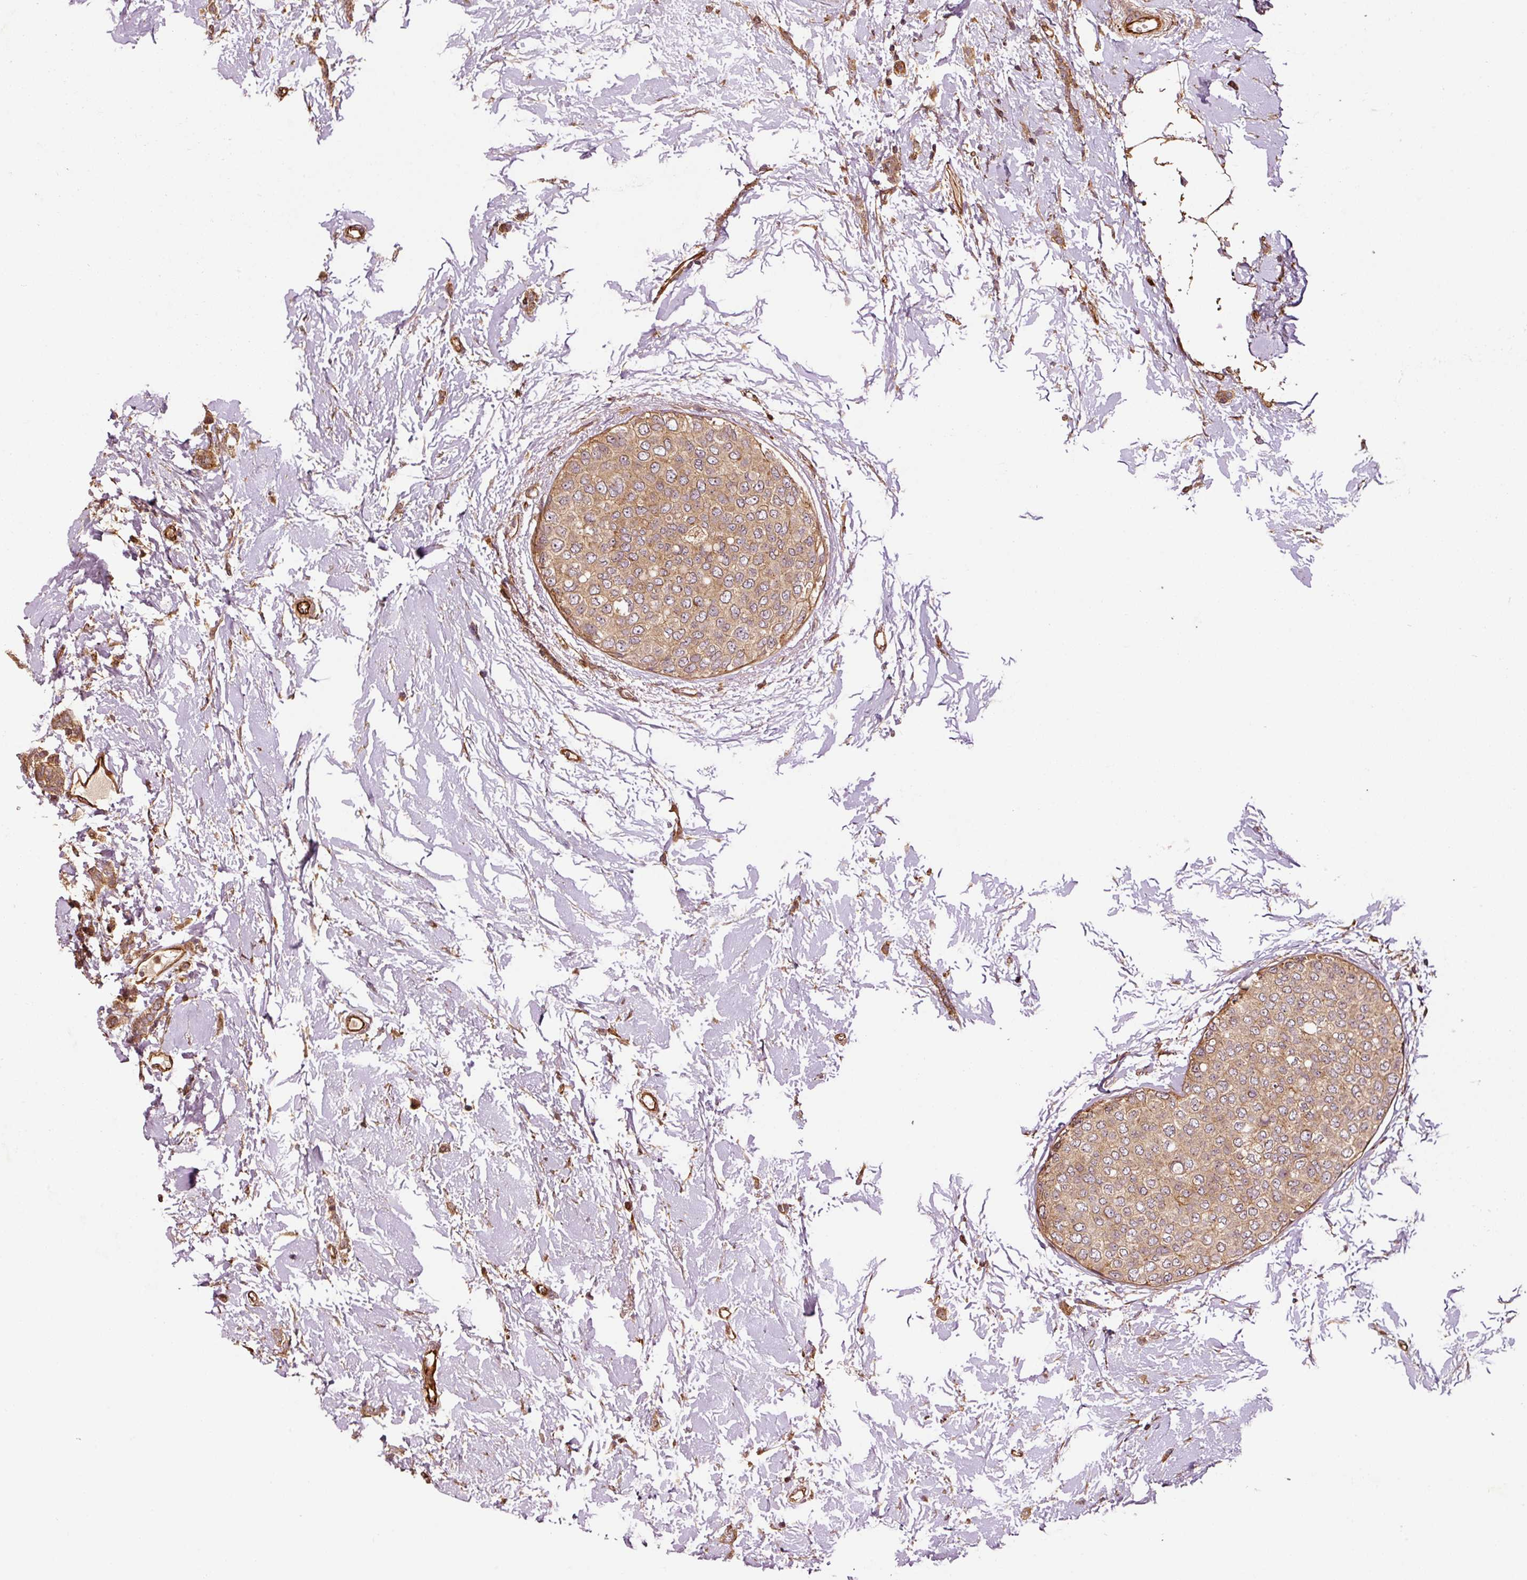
{"staining": {"intensity": "moderate", "quantity": ">75%", "location": "cytoplasmic/membranous"}, "tissue": "breast cancer", "cell_type": "Tumor cells", "image_type": "cancer", "snomed": [{"axis": "morphology", "description": "Duct carcinoma"}, {"axis": "topography", "description": "Breast"}], "caption": "Immunohistochemistry (IHC) of human breast cancer displays medium levels of moderate cytoplasmic/membranous staining in about >75% of tumor cells.", "gene": "OXER1", "patient": {"sex": "female", "age": 72}}